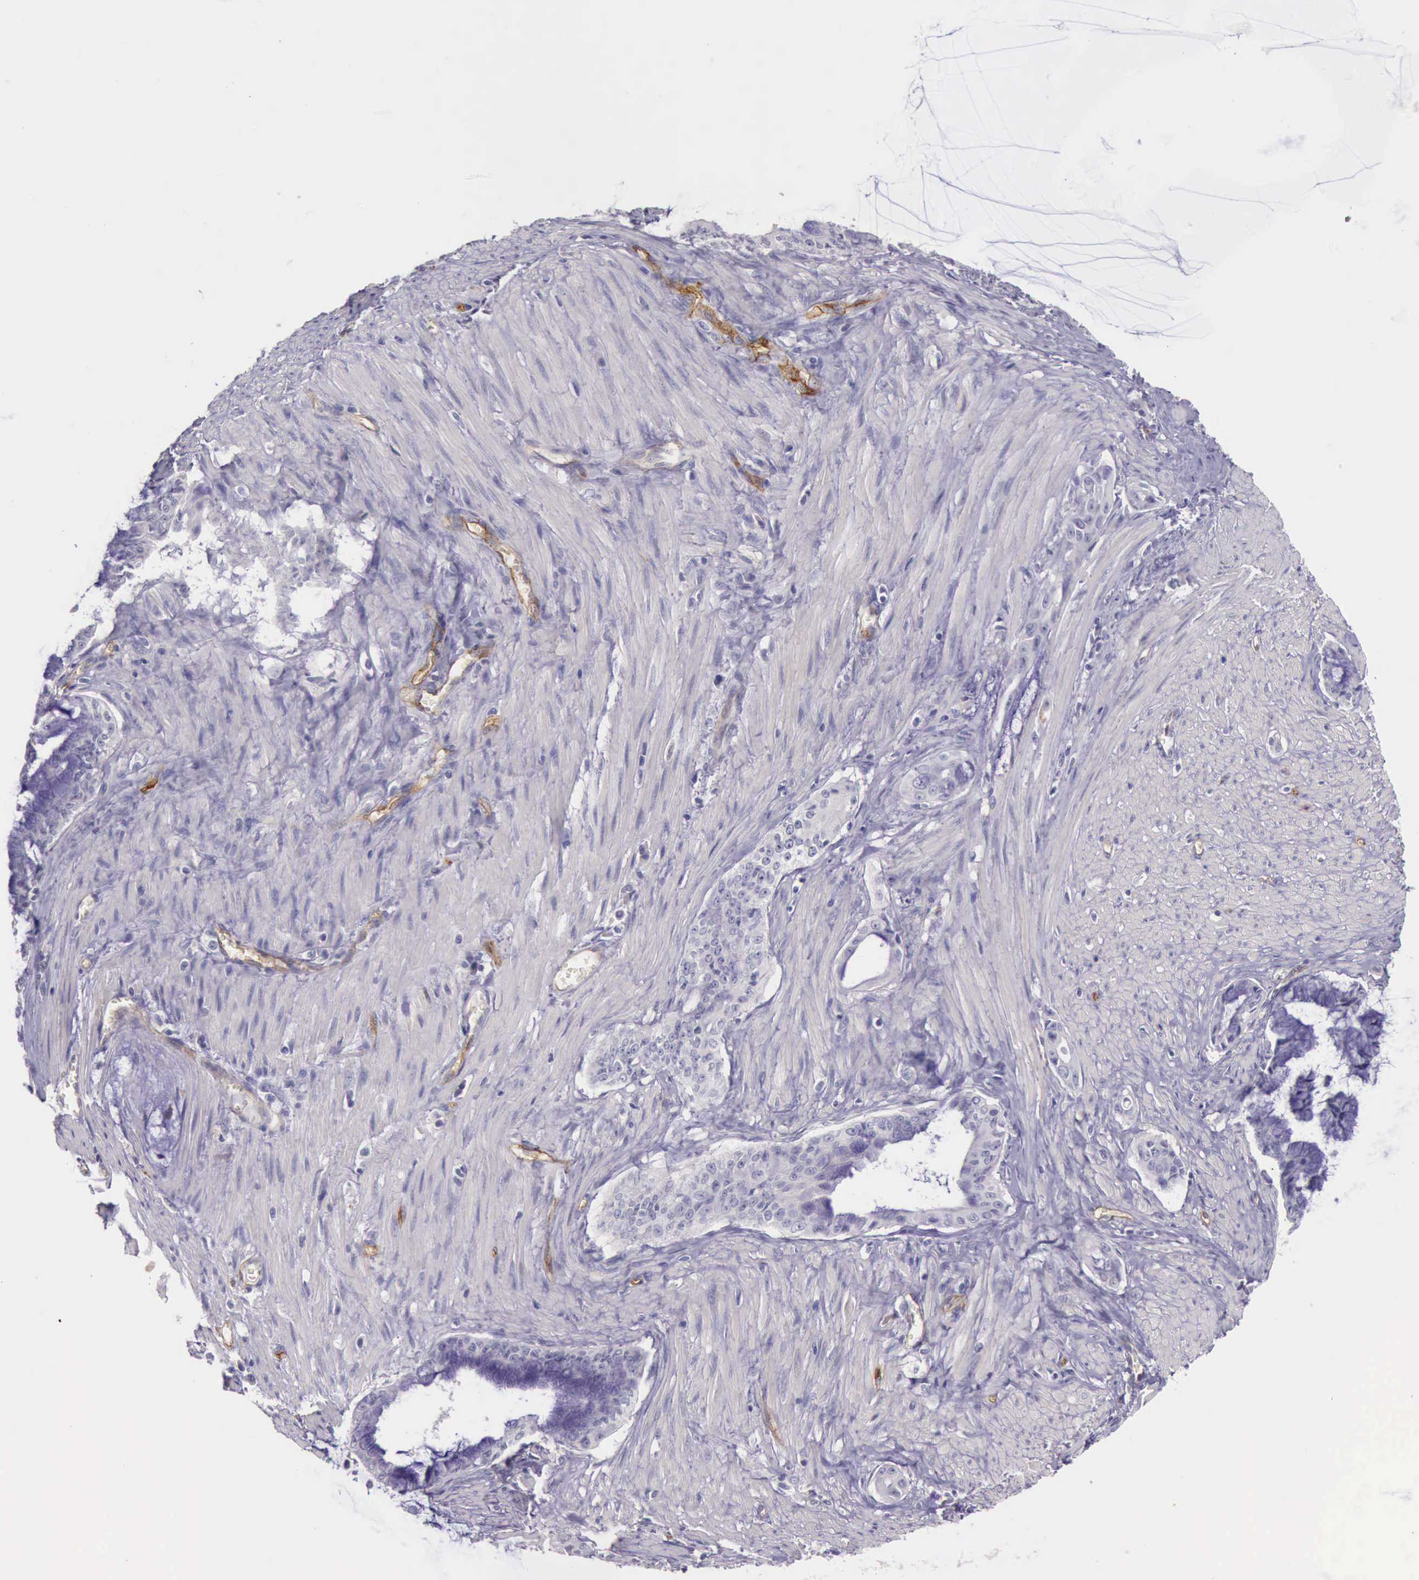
{"staining": {"intensity": "negative", "quantity": "none", "location": "none"}, "tissue": "pancreatic cancer", "cell_type": "Tumor cells", "image_type": "cancer", "snomed": [{"axis": "morphology", "description": "Adenocarcinoma, NOS"}, {"axis": "topography", "description": "Pancreas"}], "caption": "This is an IHC photomicrograph of human adenocarcinoma (pancreatic). There is no positivity in tumor cells.", "gene": "TCEANC", "patient": {"sex": "male", "age": 59}}